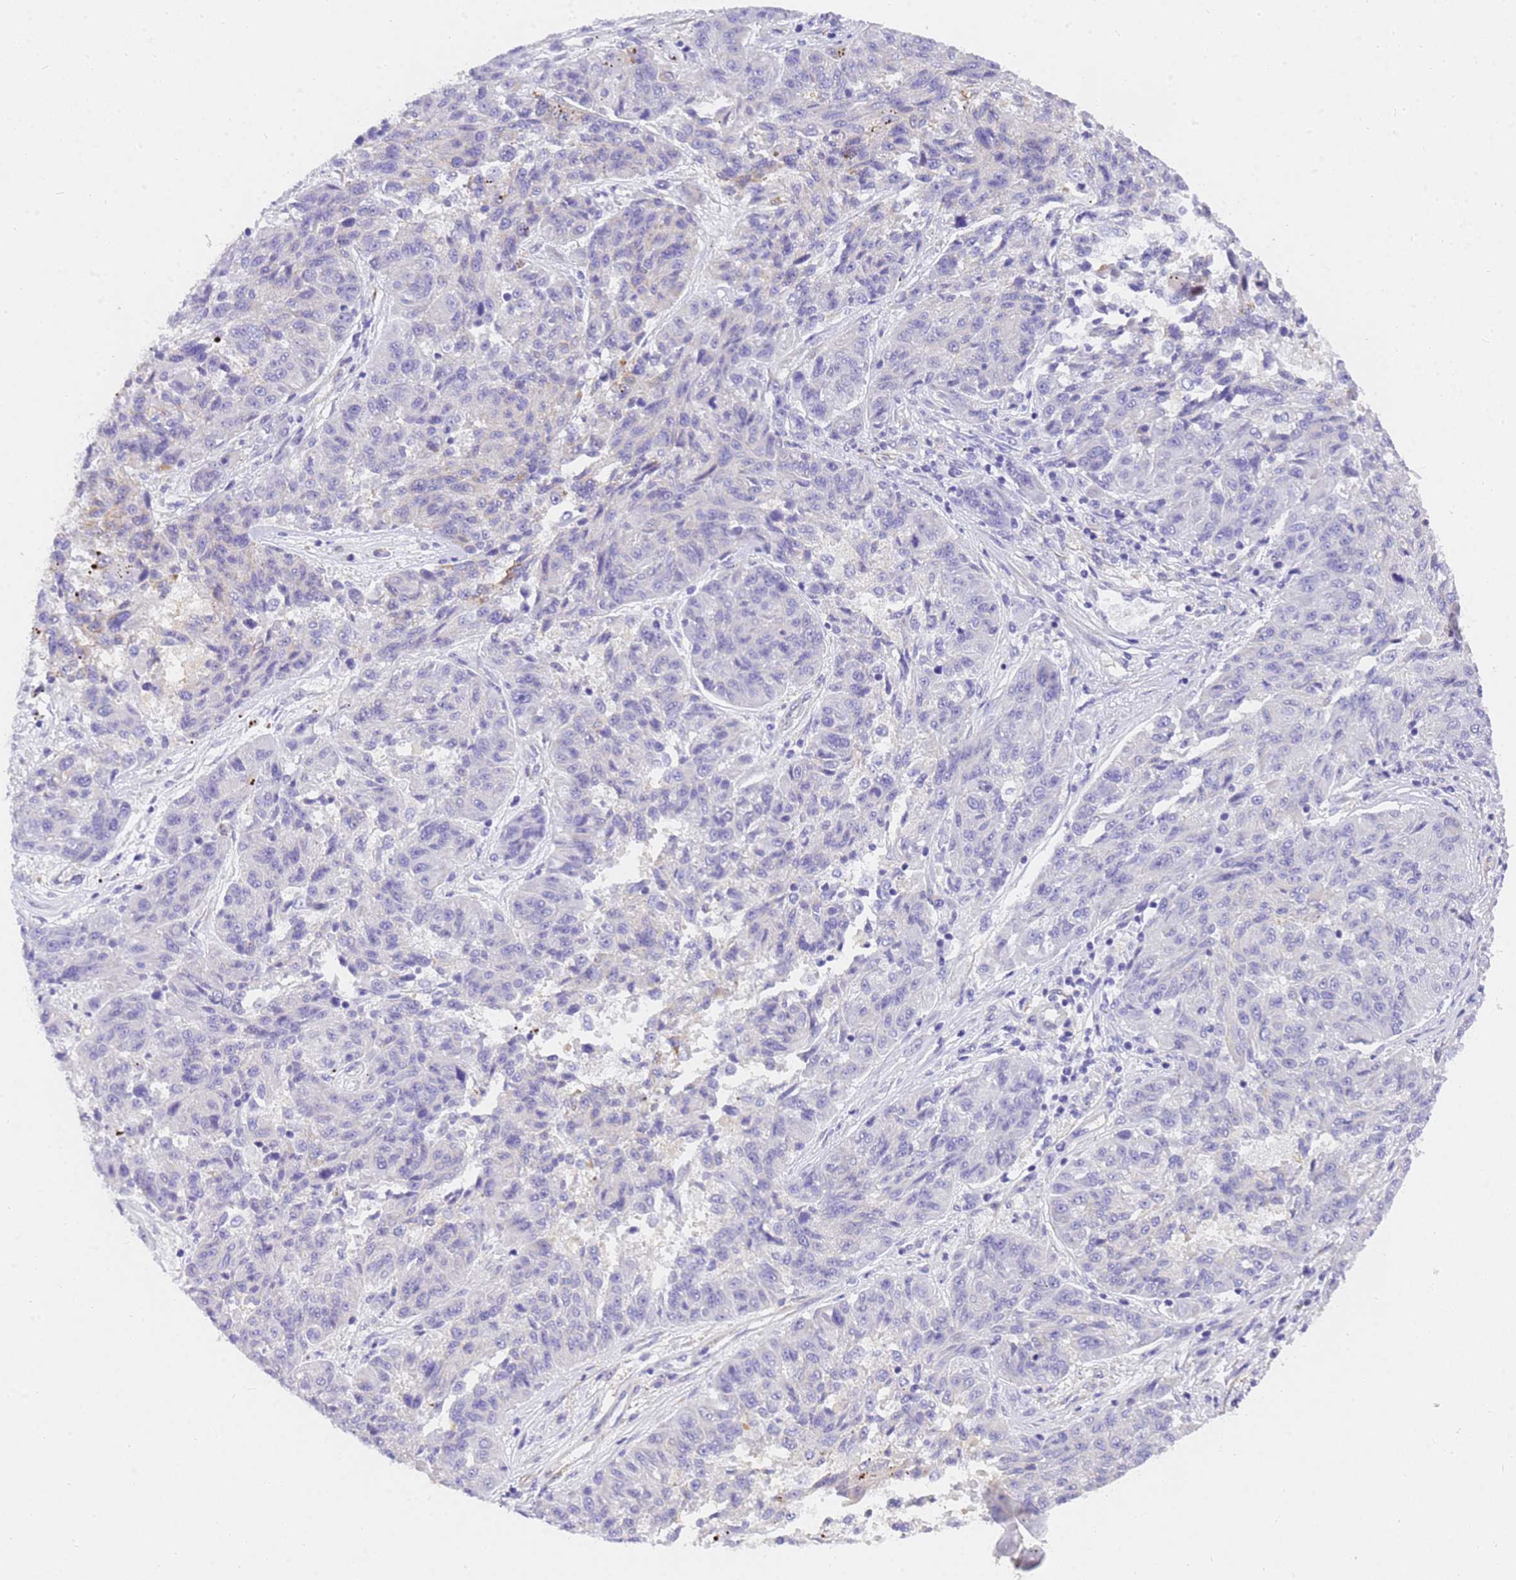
{"staining": {"intensity": "negative", "quantity": "none", "location": "none"}, "tissue": "melanoma", "cell_type": "Tumor cells", "image_type": "cancer", "snomed": [{"axis": "morphology", "description": "Malignant melanoma, NOS"}, {"axis": "topography", "description": "Skin"}], "caption": "DAB (3,3'-diaminobenzidine) immunohistochemical staining of human melanoma displays no significant staining in tumor cells.", "gene": "MVB12A", "patient": {"sex": "male", "age": 53}}